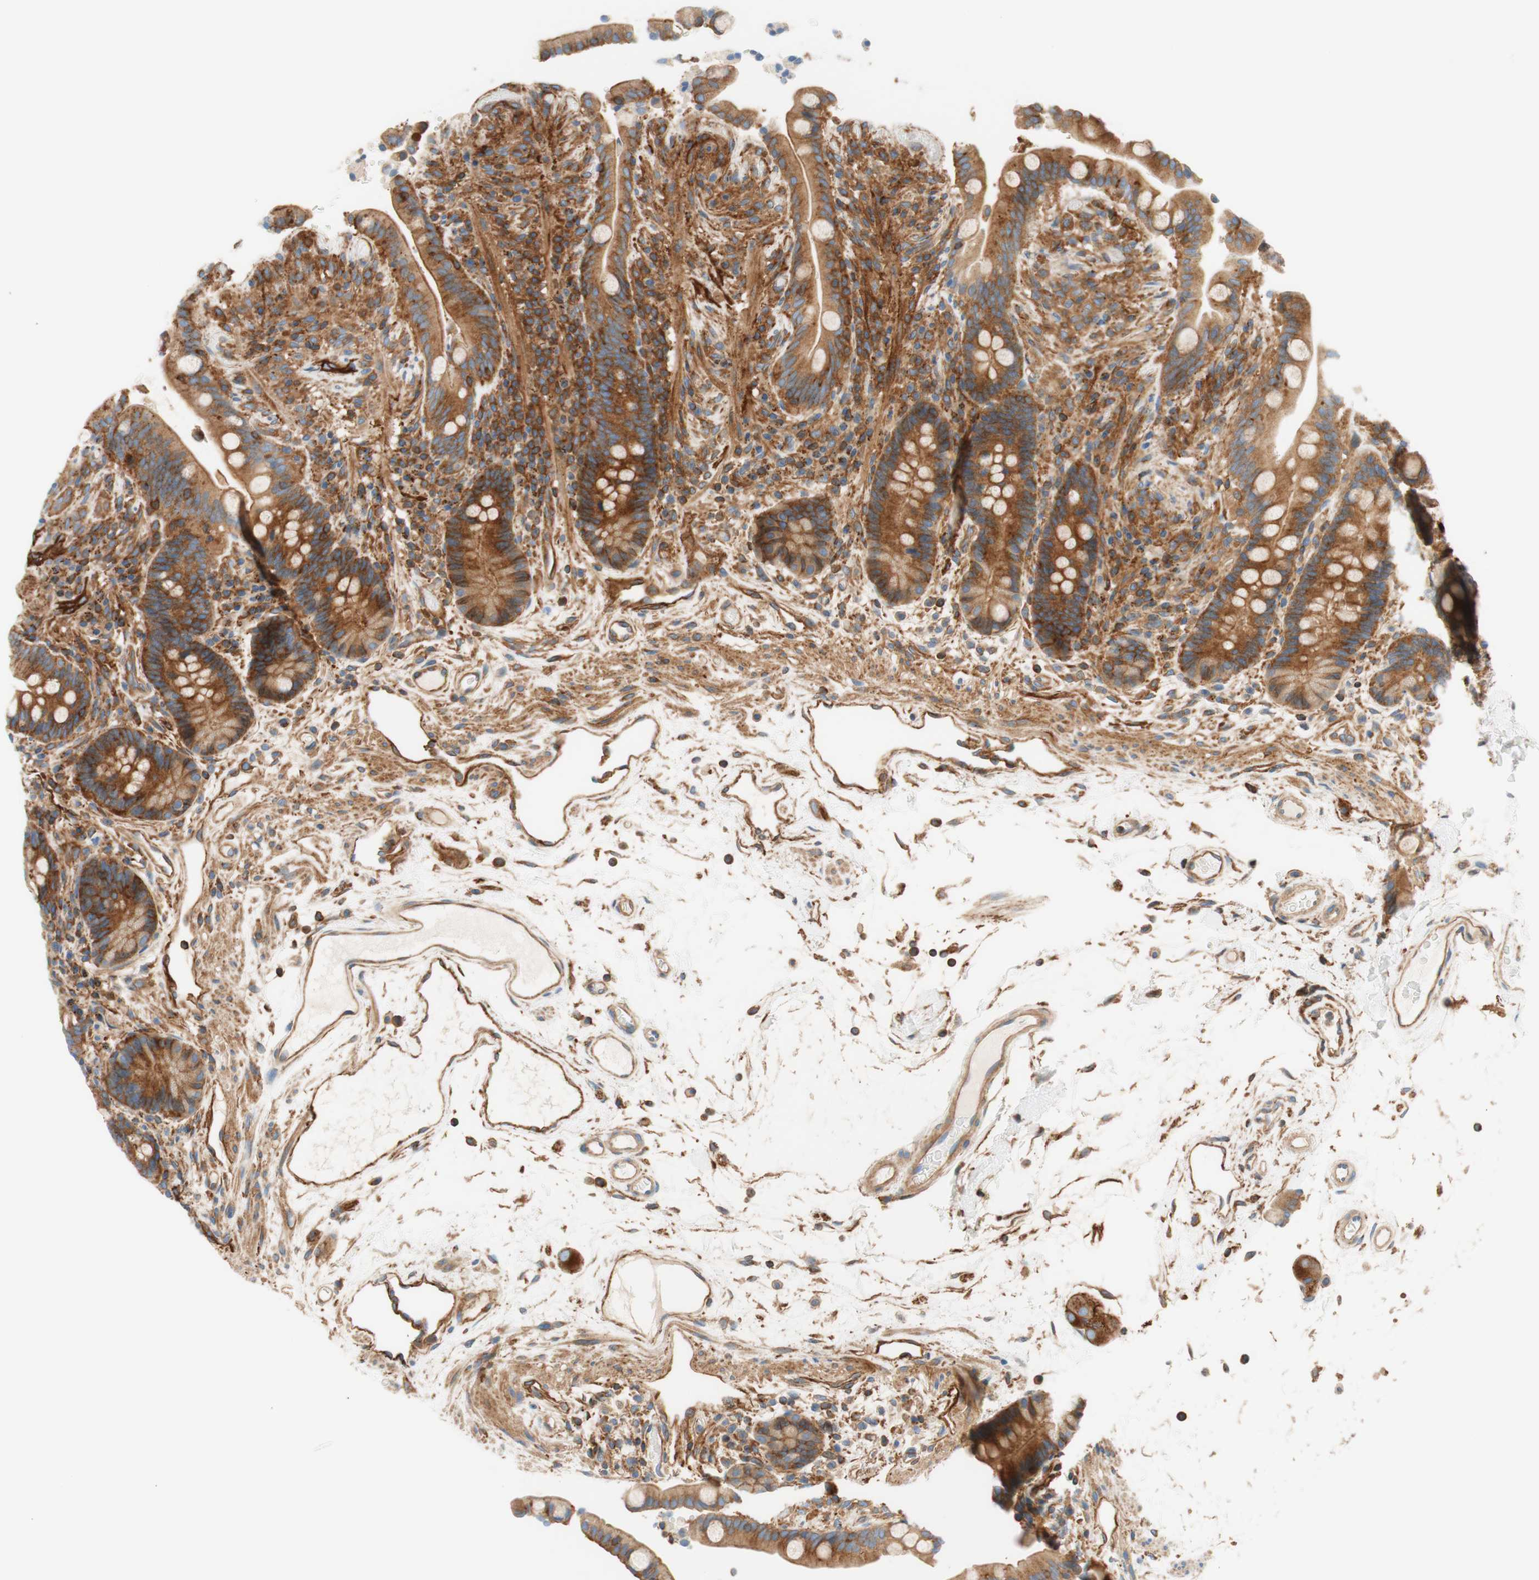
{"staining": {"intensity": "moderate", "quantity": ">75%", "location": "cytoplasmic/membranous"}, "tissue": "colon", "cell_type": "Endothelial cells", "image_type": "normal", "snomed": [{"axis": "morphology", "description": "Normal tissue, NOS"}, {"axis": "topography", "description": "Colon"}], "caption": "Endothelial cells demonstrate medium levels of moderate cytoplasmic/membranous expression in about >75% of cells in unremarkable colon. (Brightfield microscopy of DAB IHC at high magnification).", "gene": "VPS26A", "patient": {"sex": "male", "age": 73}}